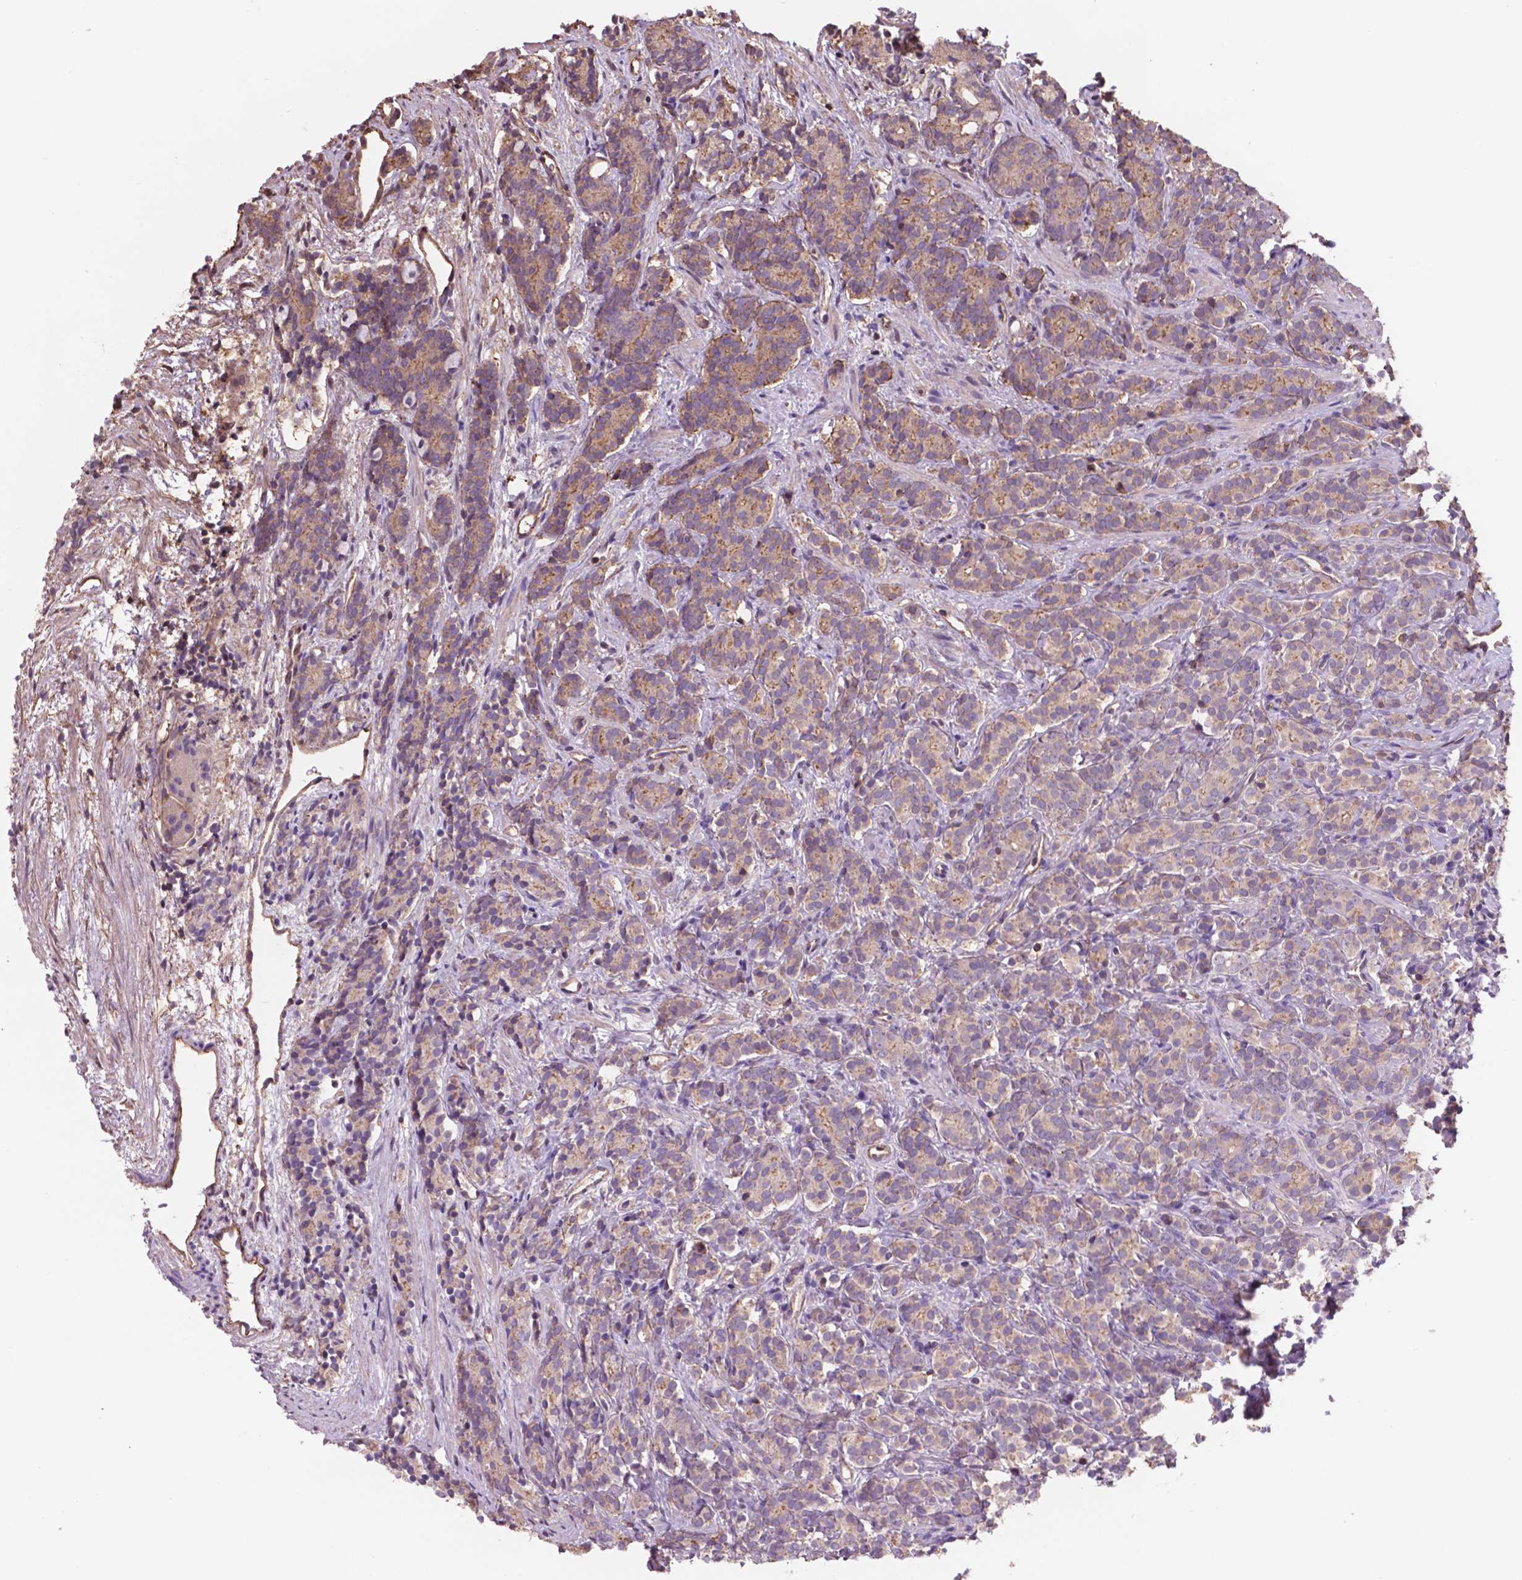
{"staining": {"intensity": "weak", "quantity": ">75%", "location": "cytoplasmic/membranous"}, "tissue": "prostate cancer", "cell_type": "Tumor cells", "image_type": "cancer", "snomed": [{"axis": "morphology", "description": "Adenocarcinoma, High grade"}, {"axis": "topography", "description": "Prostate"}], "caption": "An immunohistochemistry histopathology image of tumor tissue is shown. Protein staining in brown highlights weak cytoplasmic/membranous positivity in prostate cancer (high-grade adenocarcinoma) within tumor cells. Immunohistochemistry (ihc) stains the protein in brown and the nuclei are stained blue.", "gene": "NIPA2", "patient": {"sex": "male", "age": 84}}